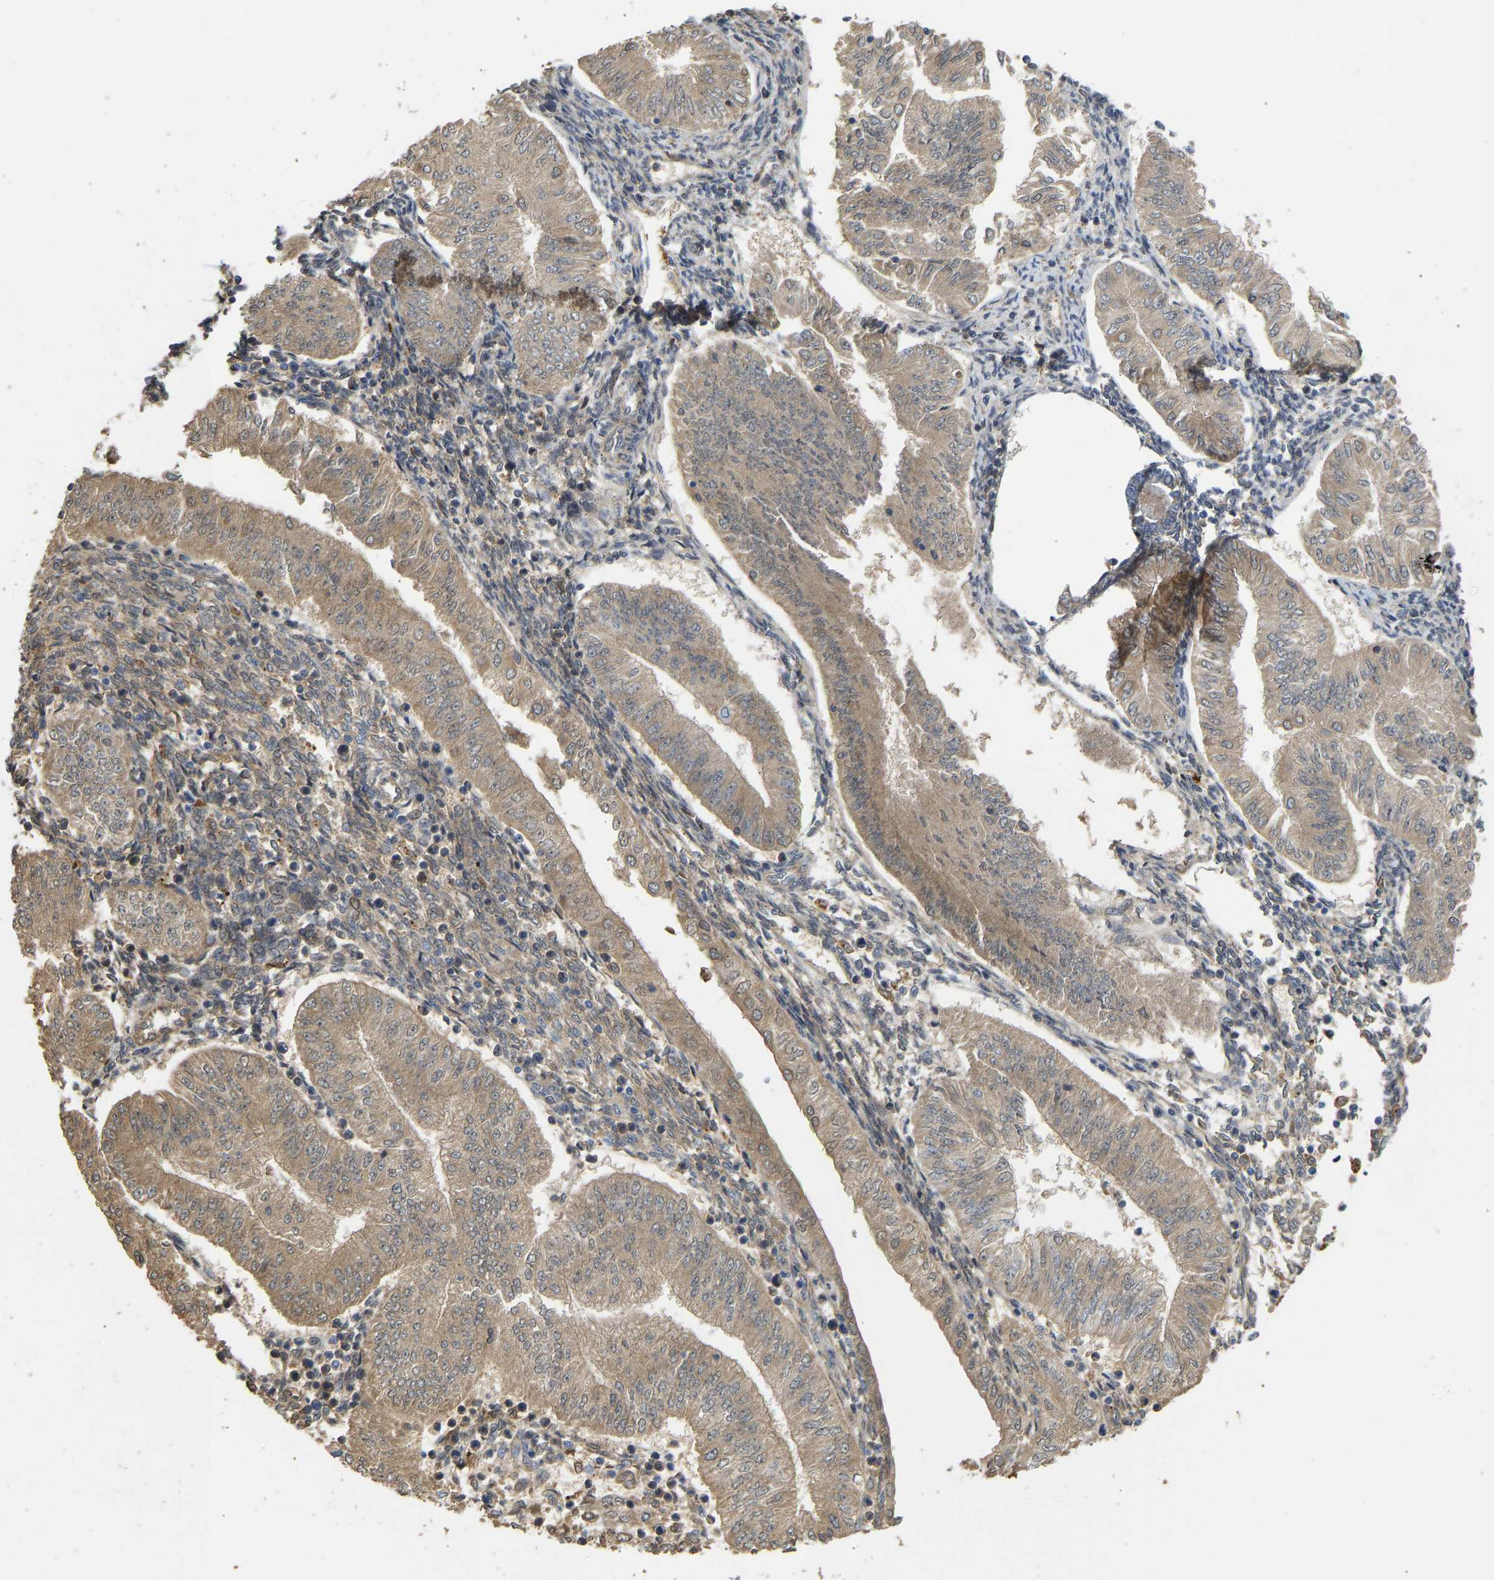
{"staining": {"intensity": "moderate", "quantity": ">75%", "location": "cytoplasmic/membranous"}, "tissue": "endometrial cancer", "cell_type": "Tumor cells", "image_type": "cancer", "snomed": [{"axis": "morphology", "description": "Normal tissue, NOS"}, {"axis": "morphology", "description": "Adenocarcinoma, NOS"}, {"axis": "topography", "description": "Endometrium"}], "caption": "Immunohistochemistry histopathology image of endometrial cancer stained for a protein (brown), which demonstrates medium levels of moderate cytoplasmic/membranous expression in about >75% of tumor cells.", "gene": "VCPKMT", "patient": {"sex": "female", "age": 53}}